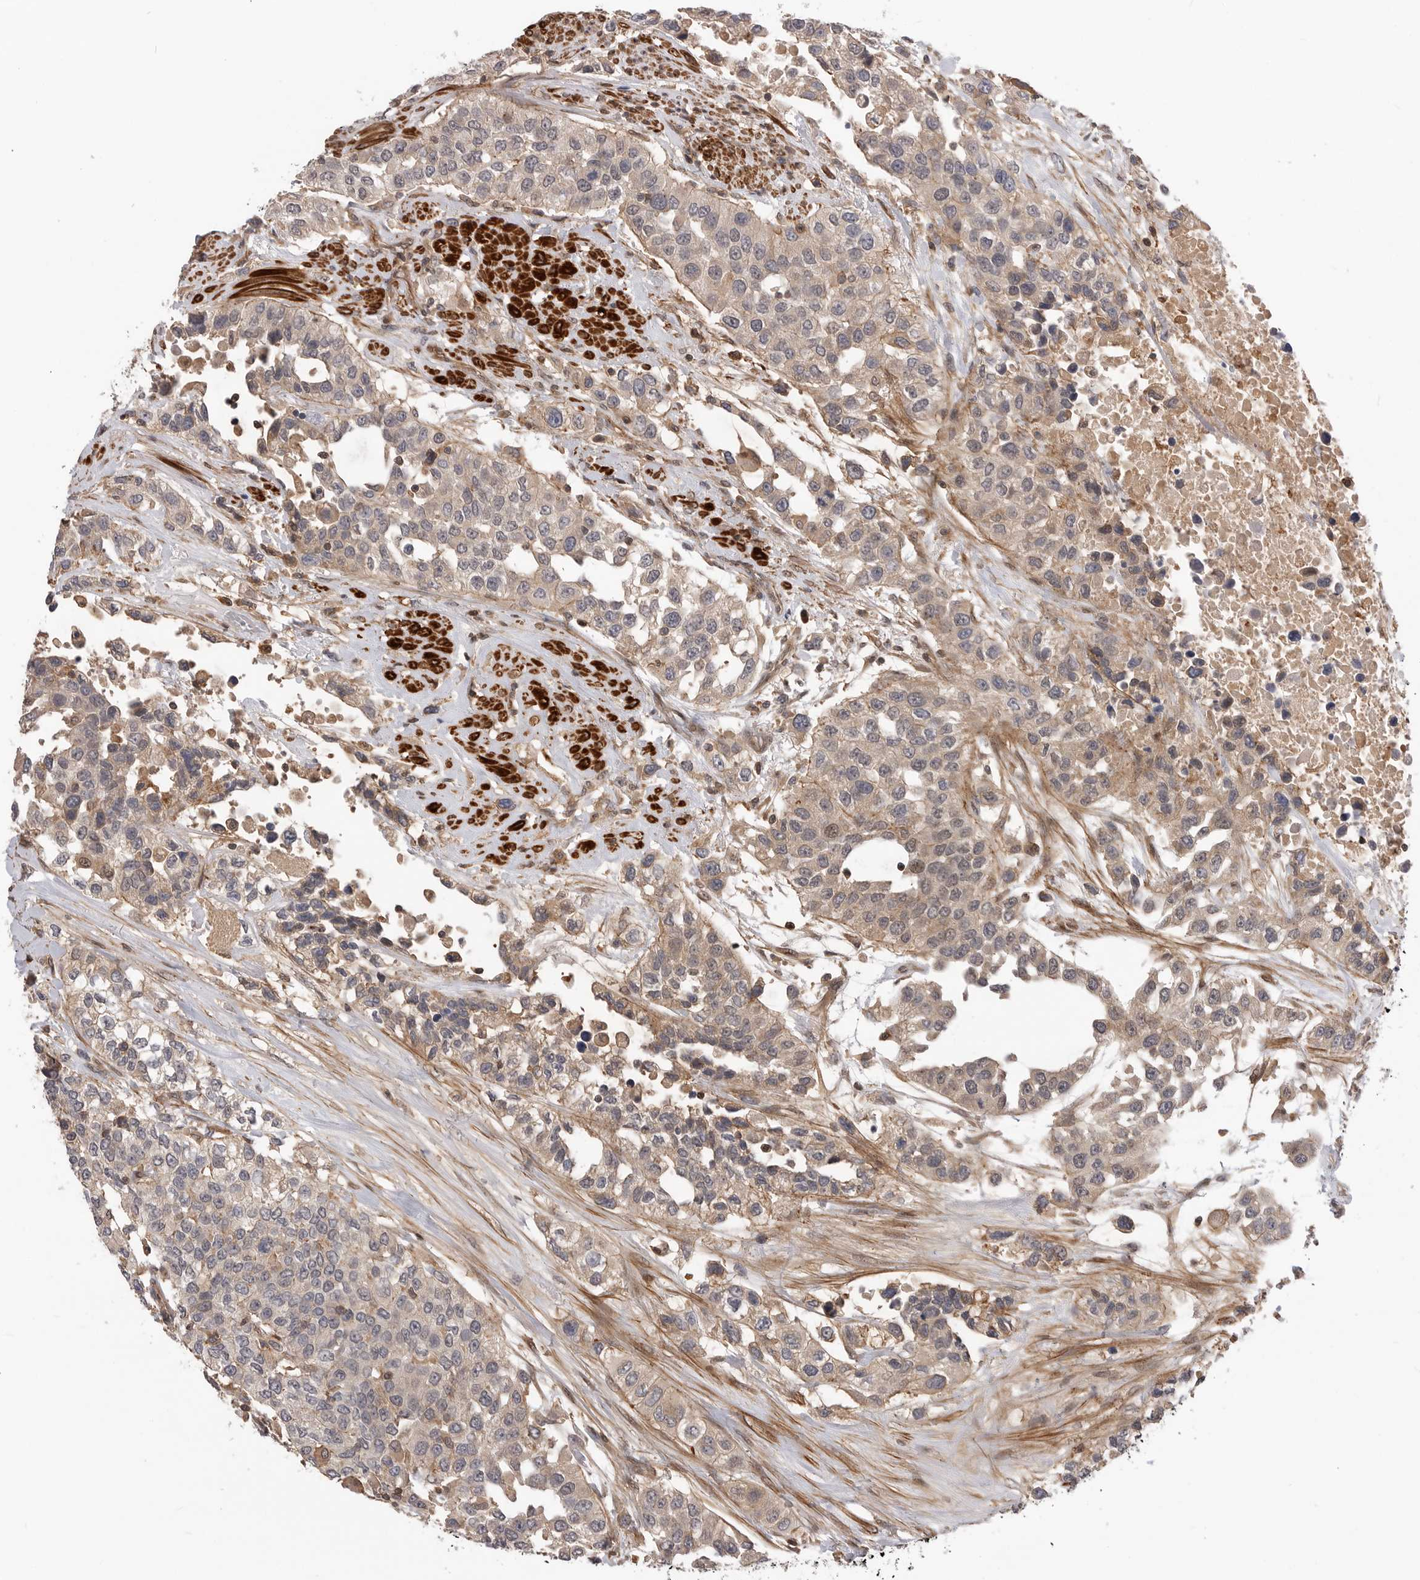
{"staining": {"intensity": "weak", "quantity": "<25%", "location": "cytoplasmic/membranous"}, "tissue": "urothelial cancer", "cell_type": "Tumor cells", "image_type": "cancer", "snomed": [{"axis": "morphology", "description": "Urothelial carcinoma, High grade"}, {"axis": "topography", "description": "Urinary bladder"}], "caption": "A high-resolution photomicrograph shows IHC staining of high-grade urothelial carcinoma, which demonstrates no significant staining in tumor cells.", "gene": "TRIM56", "patient": {"sex": "female", "age": 80}}